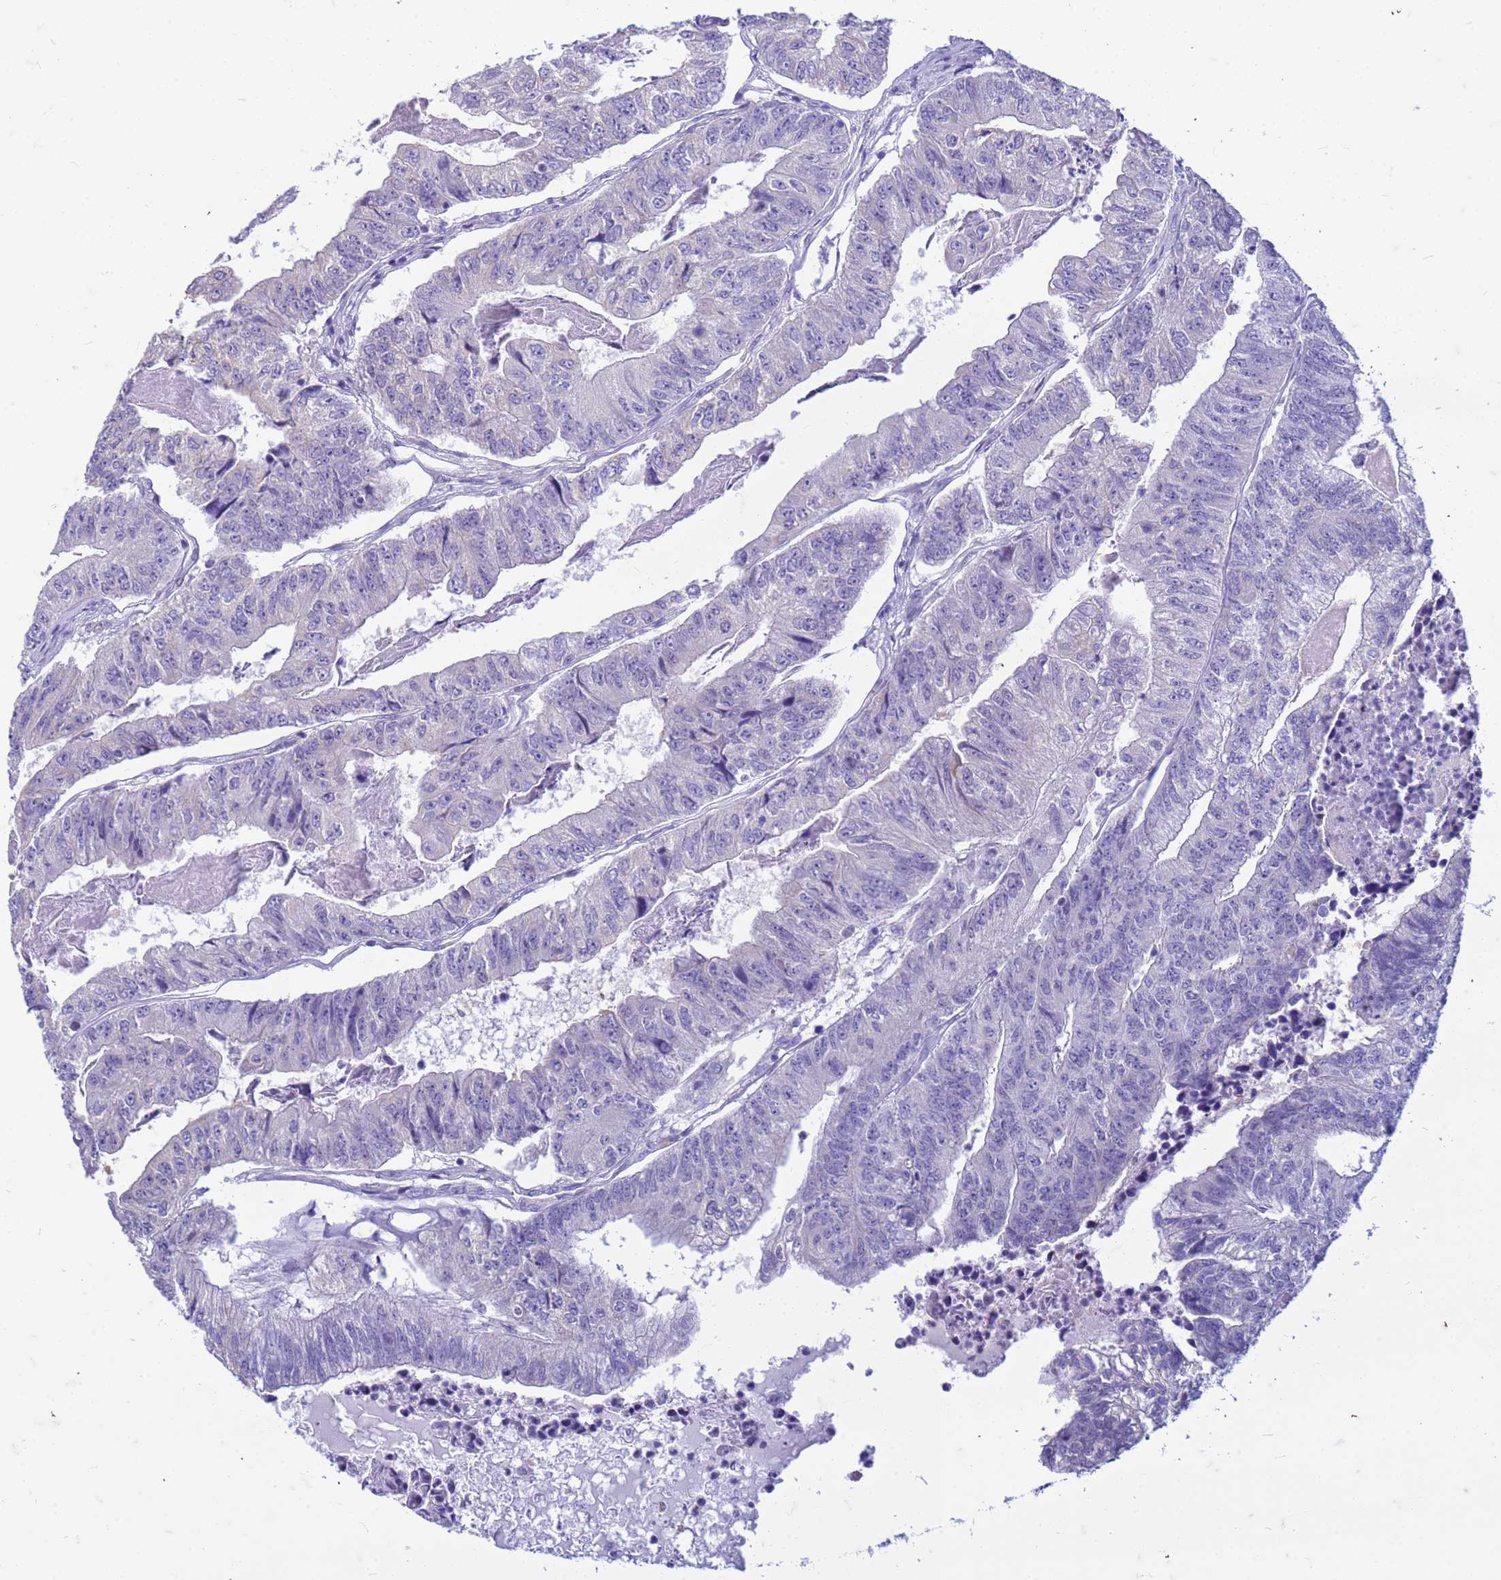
{"staining": {"intensity": "negative", "quantity": "none", "location": "none"}, "tissue": "colorectal cancer", "cell_type": "Tumor cells", "image_type": "cancer", "snomed": [{"axis": "morphology", "description": "Adenocarcinoma, NOS"}, {"axis": "topography", "description": "Colon"}], "caption": "Photomicrograph shows no significant protein staining in tumor cells of colorectal cancer (adenocarcinoma).", "gene": "CFAP100", "patient": {"sex": "female", "age": 67}}